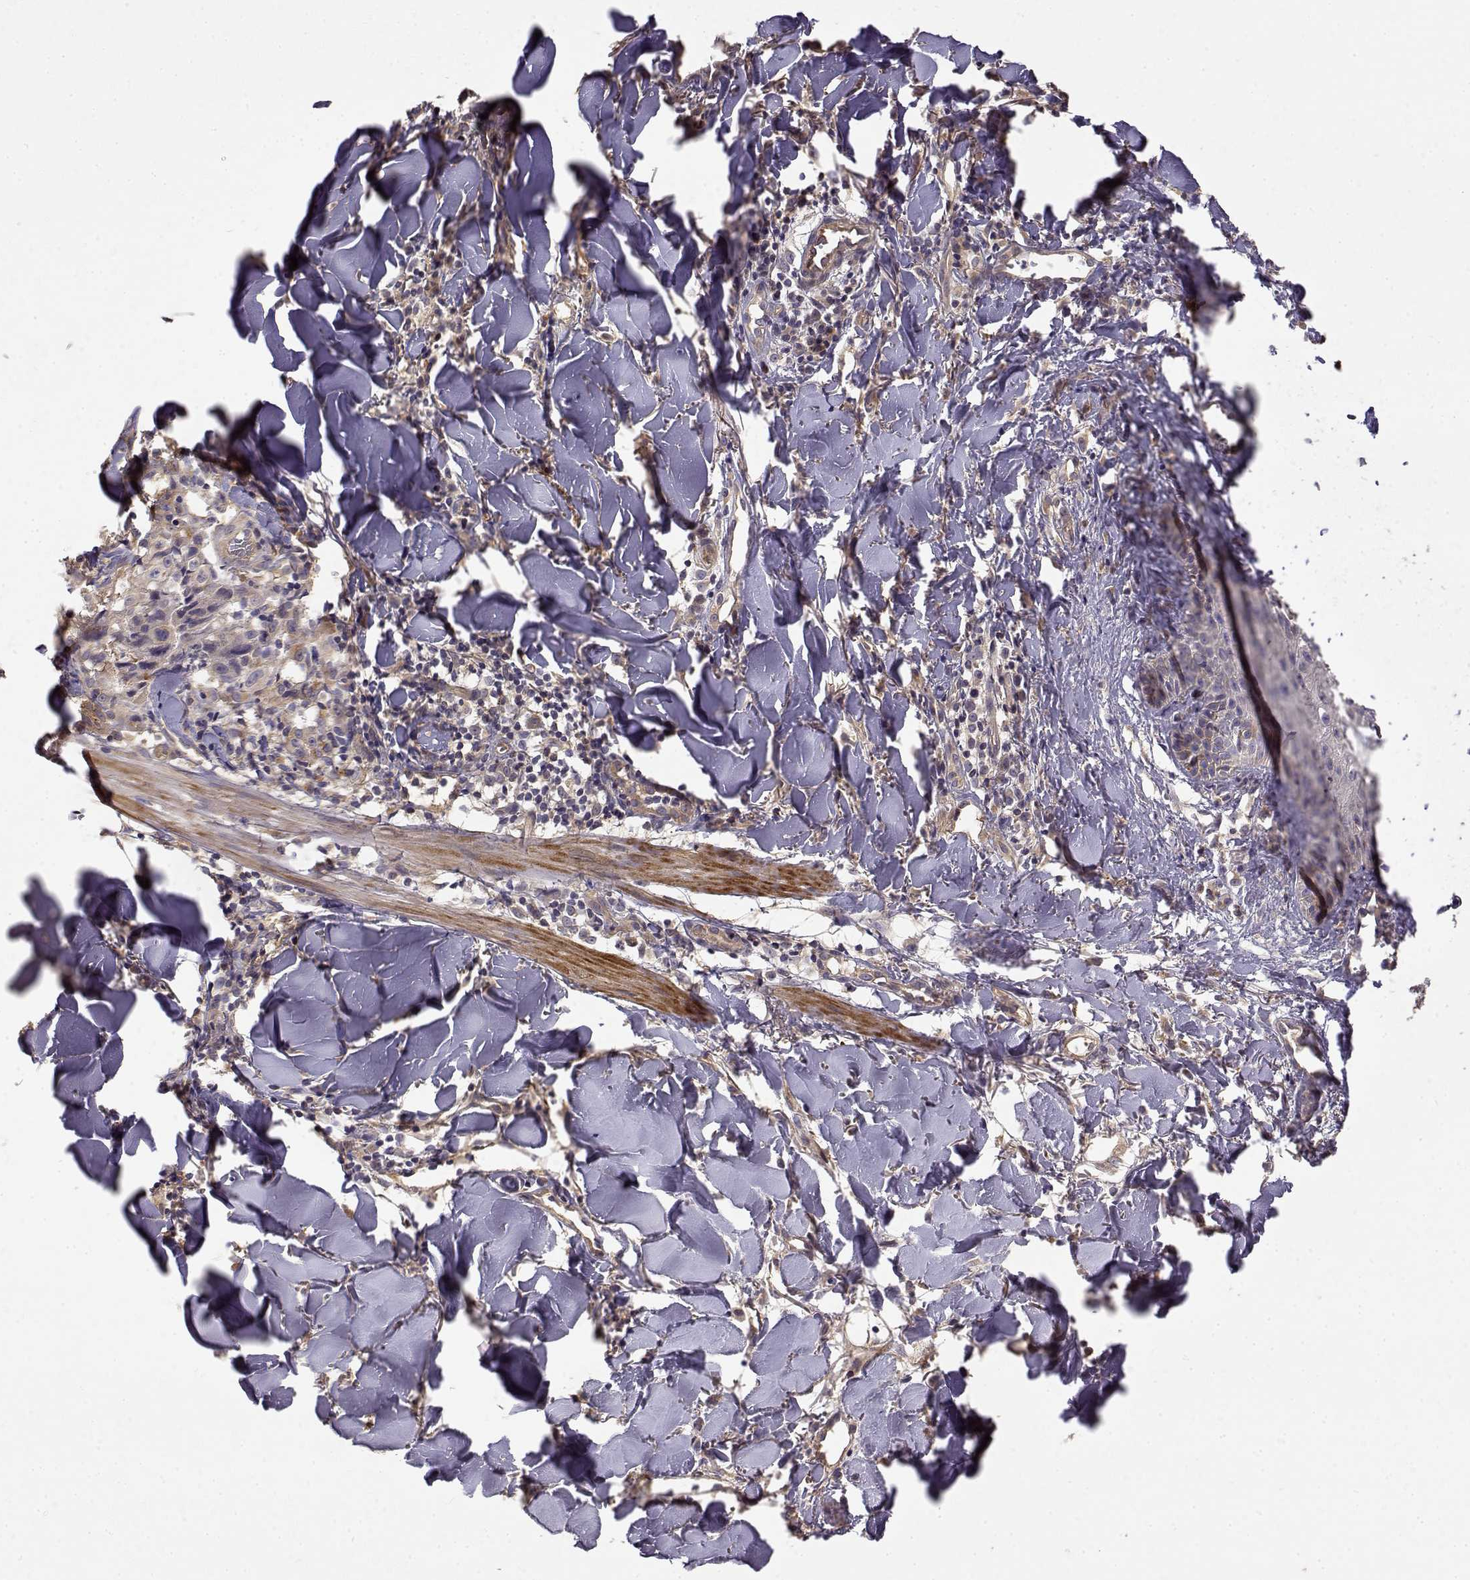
{"staining": {"intensity": "weak", "quantity": "25%-75%", "location": "cytoplasmic/membranous"}, "tissue": "melanoma", "cell_type": "Tumor cells", "image_type": "cancer", "snomed": [{"axis": "morphology", "description": "Malignant melanoma, NOS"}, {"axis": "topography", "description": "Skin"}], "caption": "Protein staining displays weak cytoplasmic/membranous expression in approximately 25%-75% of tumor cells in malignant melanoma.", "gene": "CRIM1", "patient": {"sex": "male", "age": 51}}